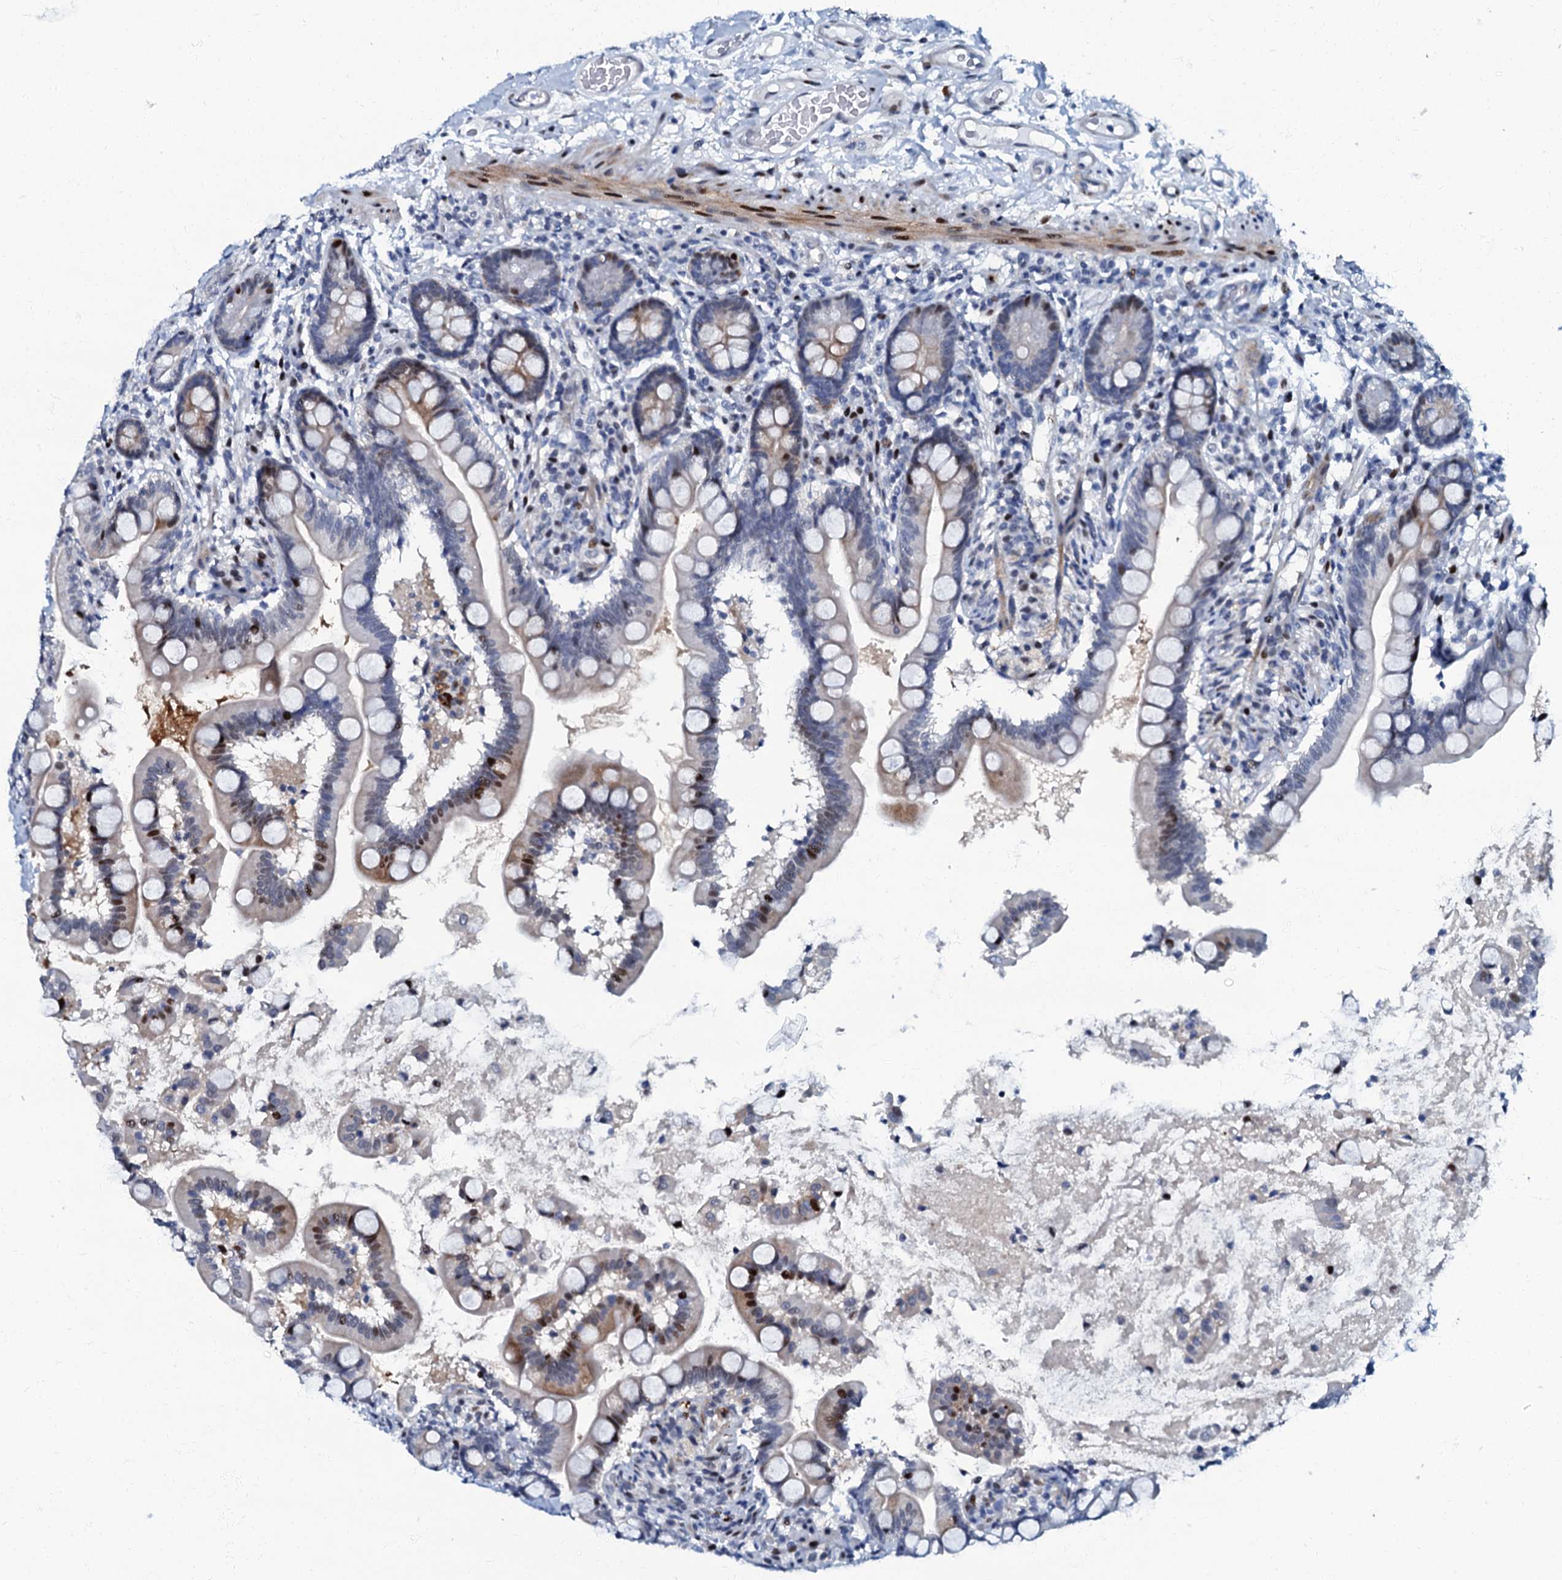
{"staining": {"intensity": "moderate", "quantity": "<25%", "location": "nuclear"}, "tissue": "small intestine", "cell_type": "Glandular cells", "image_type": "normal", "snomed": [{"axis": "morphology", "description": "Normal tissue, NOS"}, {"axis": "topography", "description": "Small intestine"}], "caption": "This histopathology image displays benign small intestine stained with IHC to label a protein in brown. The nuclear of glandular cells show moderate positivity for the protein. Nuclei are counter-stained blue.", "gene": "MFSD5", "patient": {"sex": "female", "age": 64}}